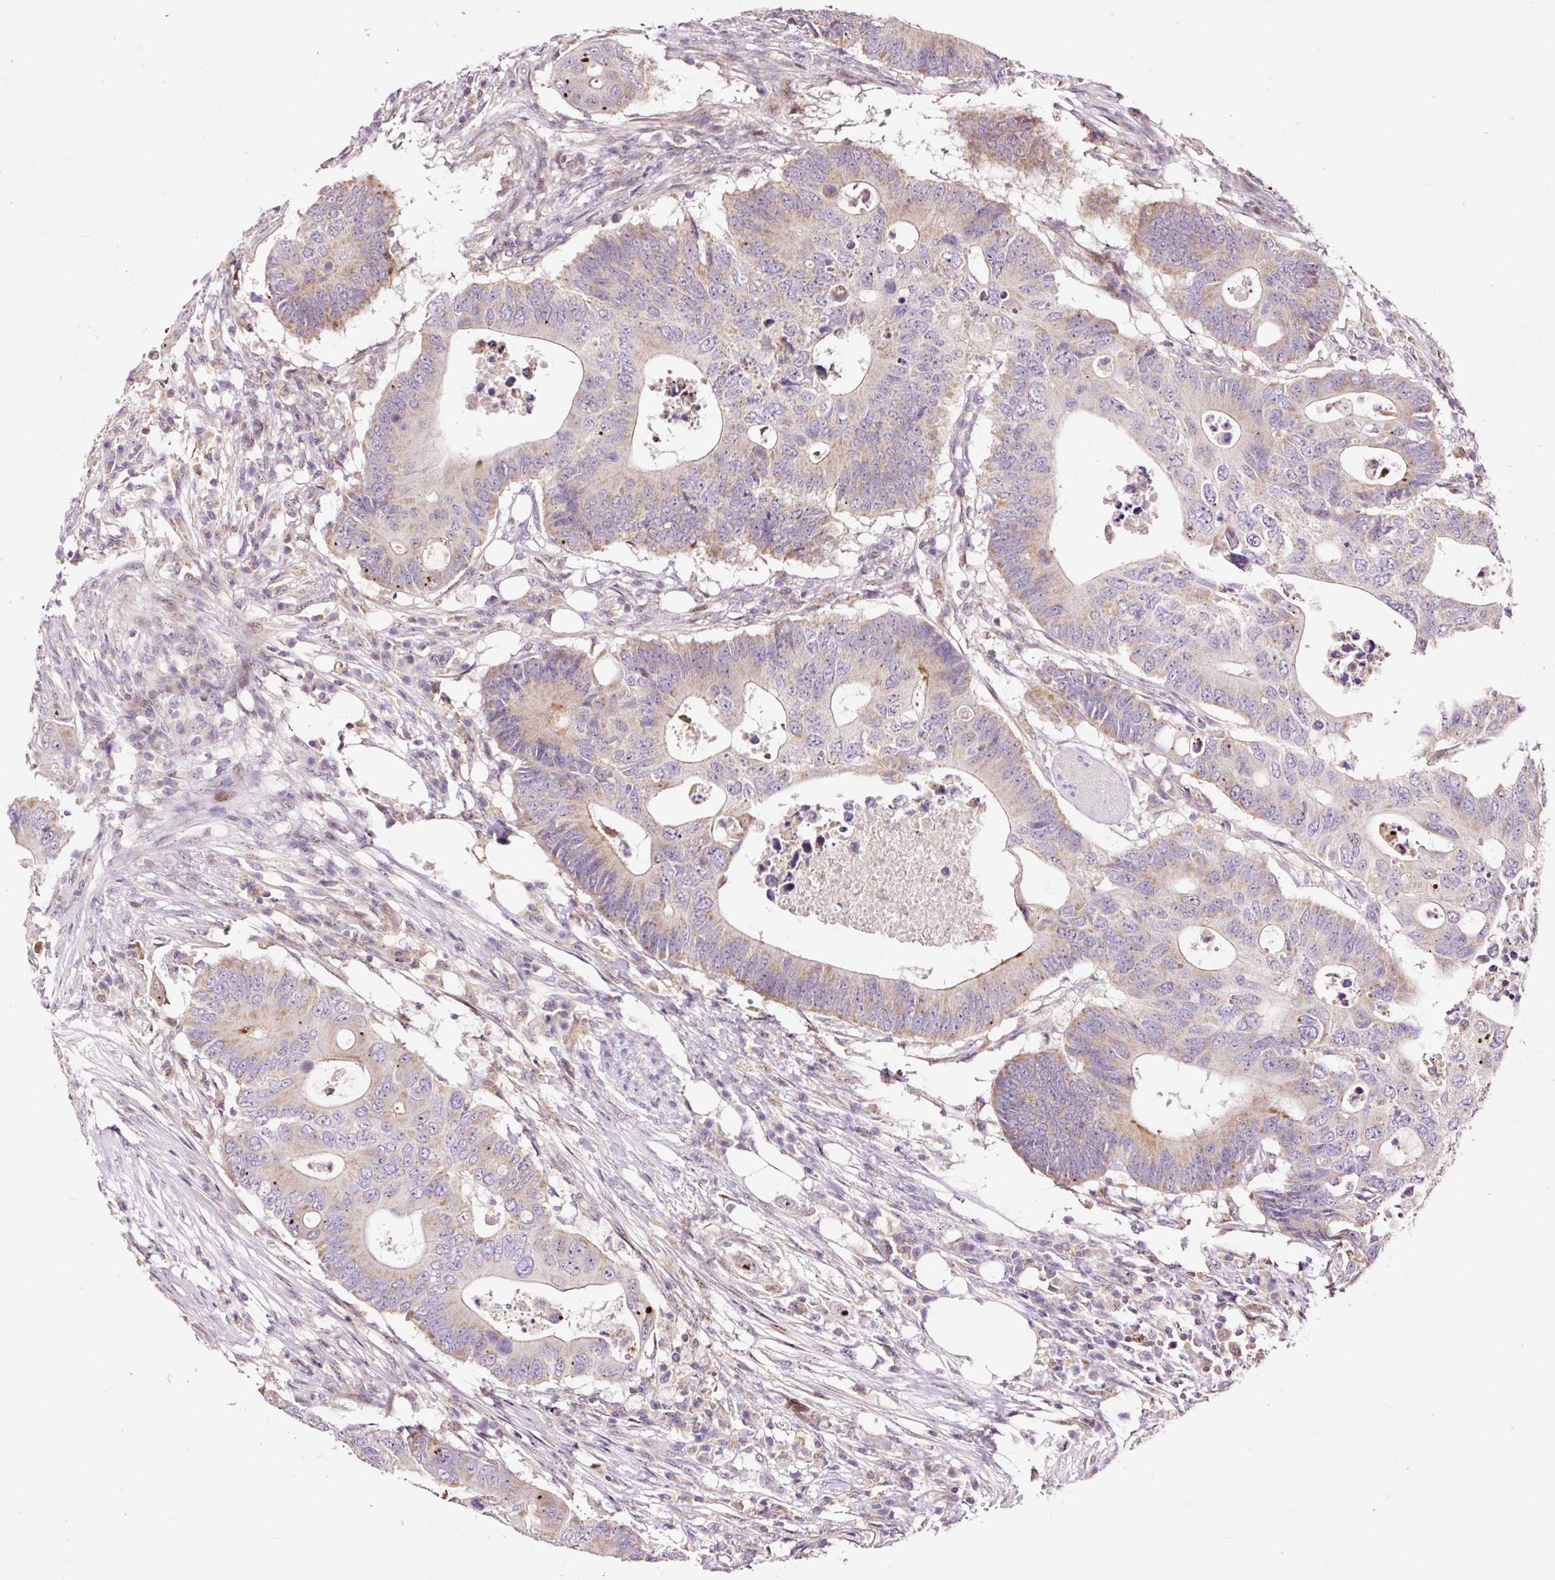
{"staining": {"intensity": "weak", "quantity": "25%-75%", "location": "cytoplasmic/membranous"}, "tissue": "colorectal cancer", "cell_type": "Tumor cells", "image_type": "cancer", "snomed": [{"axis": "morphology", "description": "Adenocarcinoma, NOS"}, {"axis": "topography", "description": "Colon"}], "caption": "Protein positivity by IHC demonstrates weak cytoplasmic/membranous staining in about 25%-75% of tumor cells in colorectal adenocarcinoma.", "gene": "BOLA3", "patient": {"sex": "male", "age": 71}}